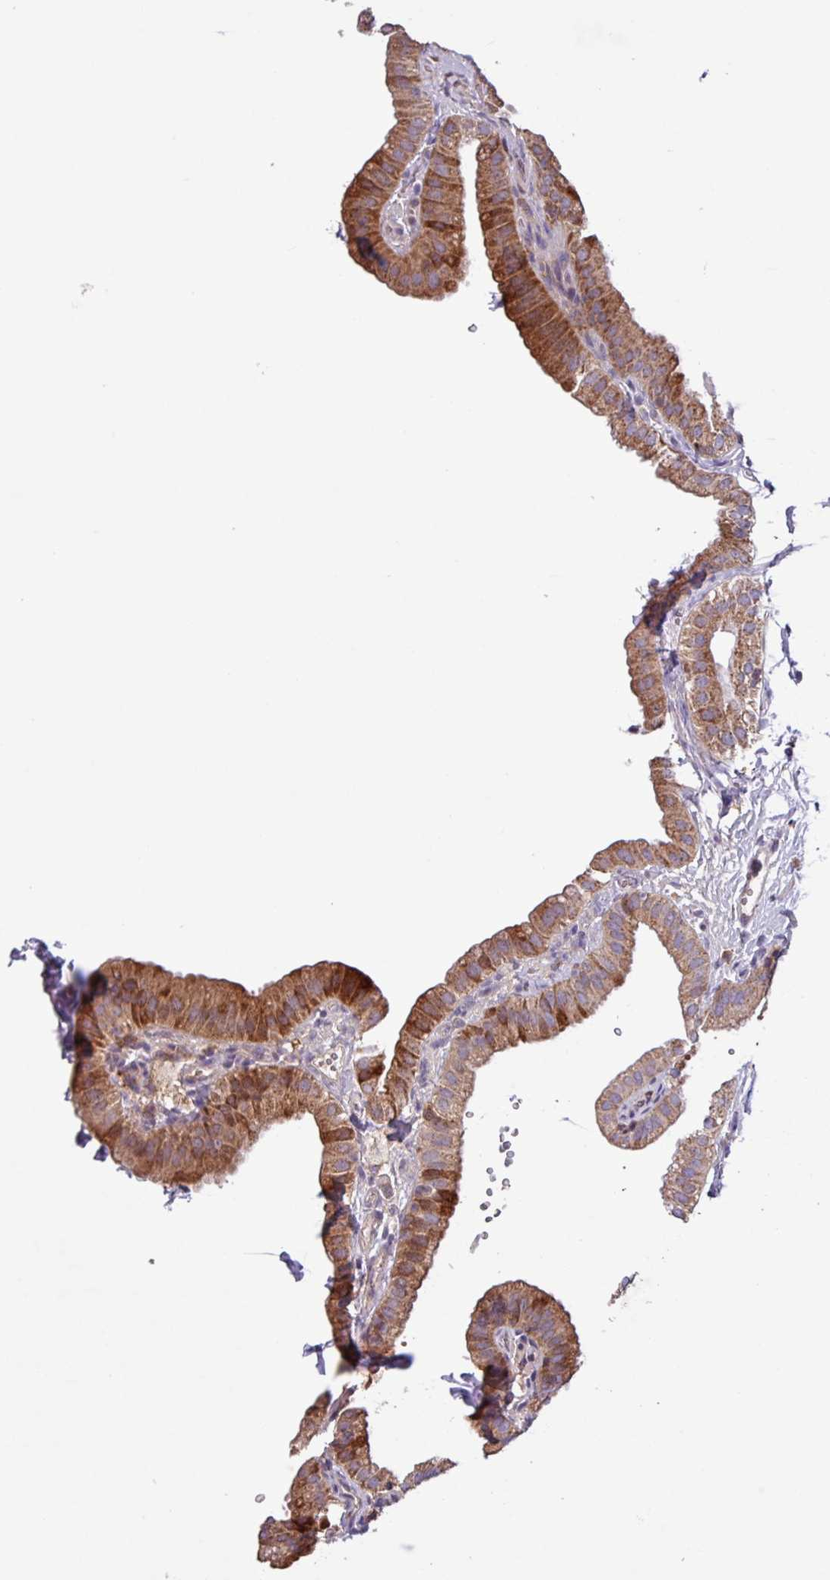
{"staining": {"intensity": "moderate", "quantity": ">75%", "location": "cytoplasmic/membranous"}, "tissue": "gallbladder", "cell_type": "Glandular cells", "image_type": "normal", "snomed": [{"axis": "morphology", "description": "Normal tissue, NOS"}, {"axis": "topography", "description": "Gallbladder"}], "caption": "Protein expression analysis of benign human gallbladder reveals moderate cytoplasmic/membranous expression in about >75% of glandular cells. The protein of interest is shown in brown color, while the nuclei are stained blue.", "gene": "PTPRQ", "patient": {"sex": "female", "age": 61}}